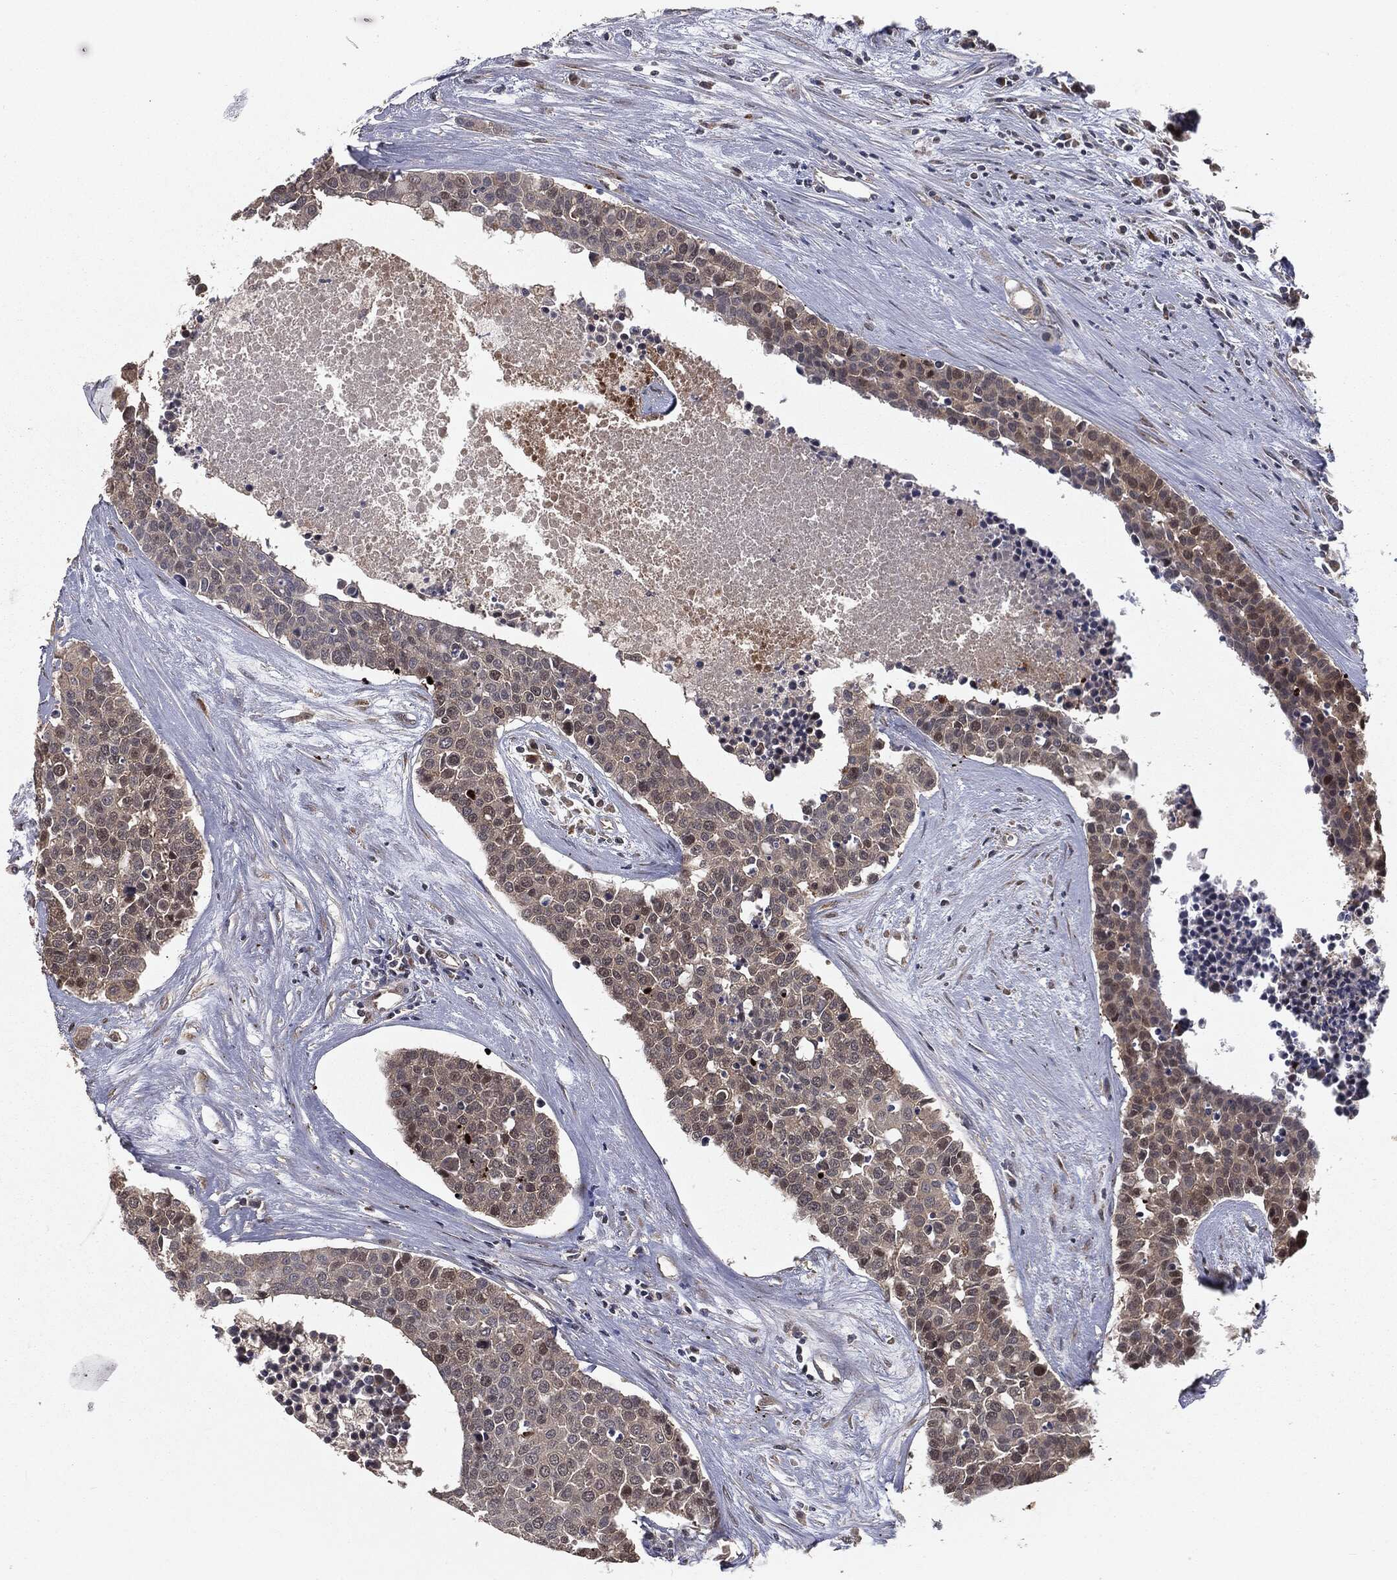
{"staining": {"intensity": "moderate", "quantity": "25%-75%", "location": "cytoplasmic/membranous"}, "tissue": "carcinoid", "cell_type": "Tumor cells", "image_type": "cancer", "snomed": [{"axis": "morphology", "description": "Carcinoid, malignant, NOS"}, {"axis": "topography", "description": "Colon"}], "caption": "Immunohistochemistry (IHC) micrograph of human malignant carcinoid stained for a protein (brown), which demonstrates medium levels of moderate cytoplasmic/membranous positivity in about 25%-75% of tumor cells.", "gene": "FBXO7", "patient": {"sex": "male", "age": 81}}